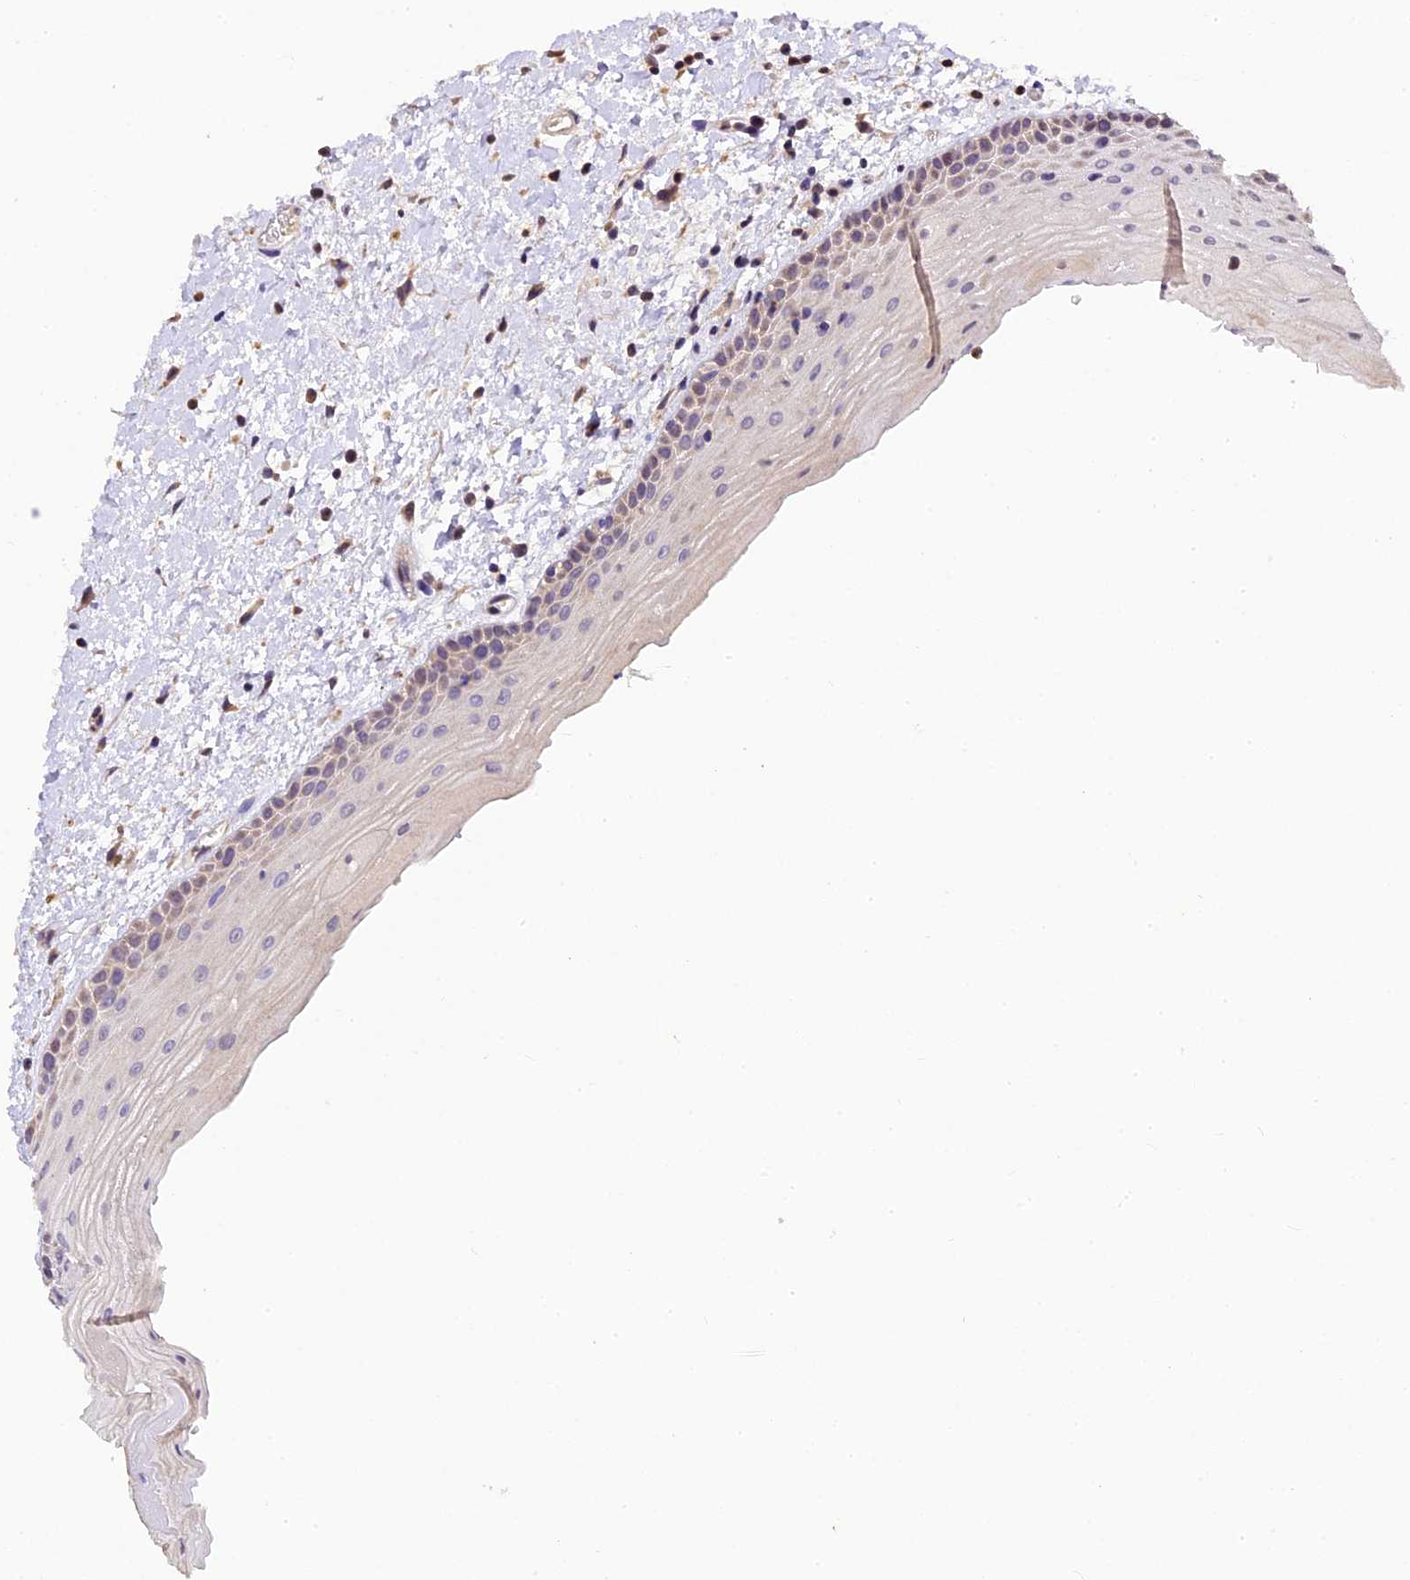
{"staining": {"intensity": "weak", "quantity": "<25%", "location": "cytoplasmic/membranous"}, "tissue": "oral mucosa", "cell_type": "Squamous epithelial cells", "image_type": "normal", "snomed": [{"axis": "morphology", "description": "Normal tissue, NOS"}, {"axis": "topography", "description": "Oral tissue"}], "caption": "High power microscopy image of an immunohistochemistry (IHC) photomicrograph of unremarkable oral mucosa, revealing no significant positivity in squamous epithelial cells.", "gene": "DGKH", "patient": {"sex": "female", "age": 76}}